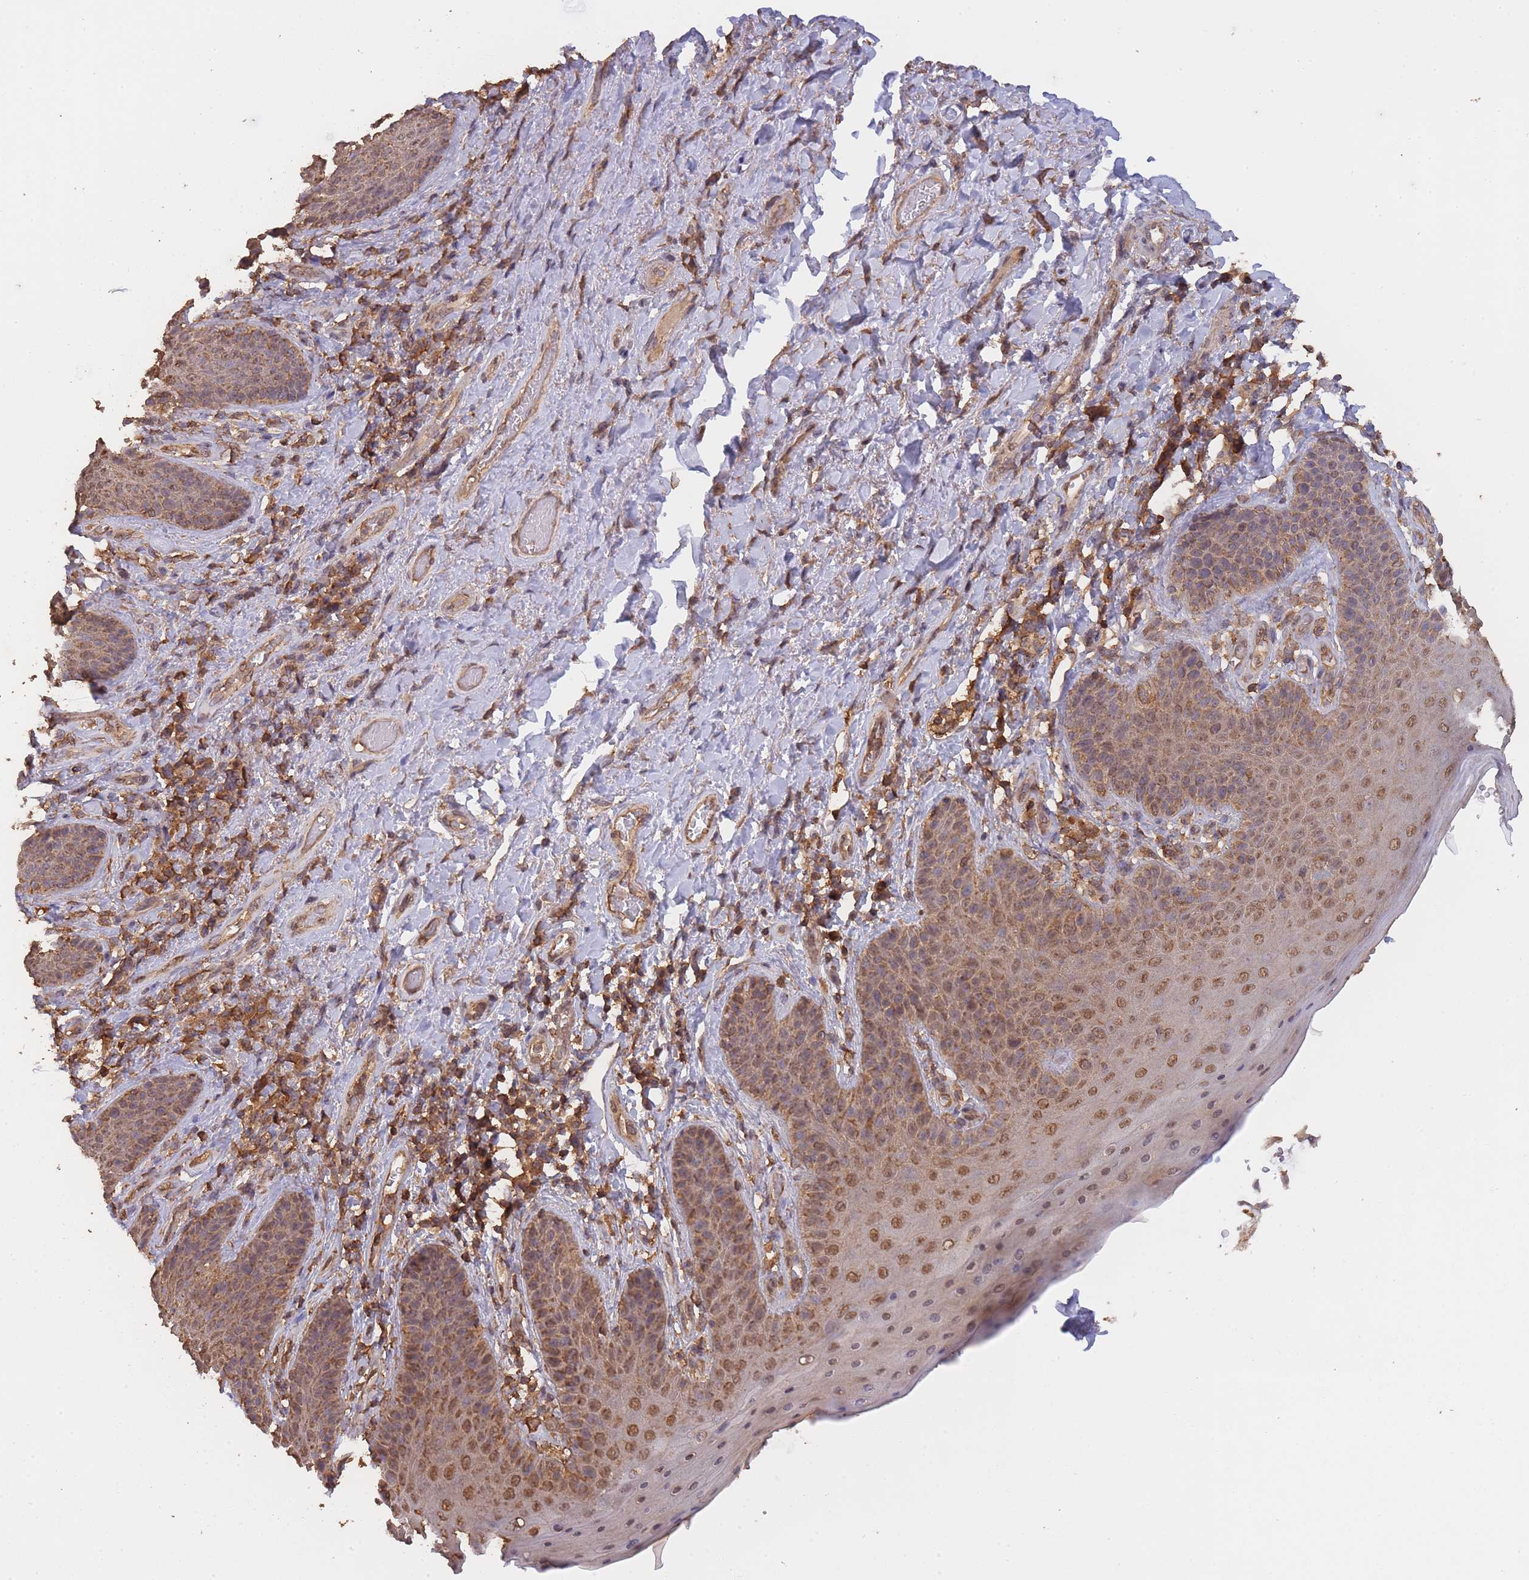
{"staining": {"intensity": "moderate", "quantity": ">75%", "location": "nuclear"}, "tissue": "skin", "cell_type": "Epidermal cells", "image_type": "normal", "snomed": [{"axis": "morphology", "description": "Normal tissue, NOS"}, {"axis": "topography", "description": "Anal"}], "caption": "Skin stained for a protein exhibits moderate nuclear positivity in epidermal cells. (DAB = brown stain, brightfield microscopy at high magnification).", "gene": "METRN", "patient": {"sex": "female", "age": 89}}